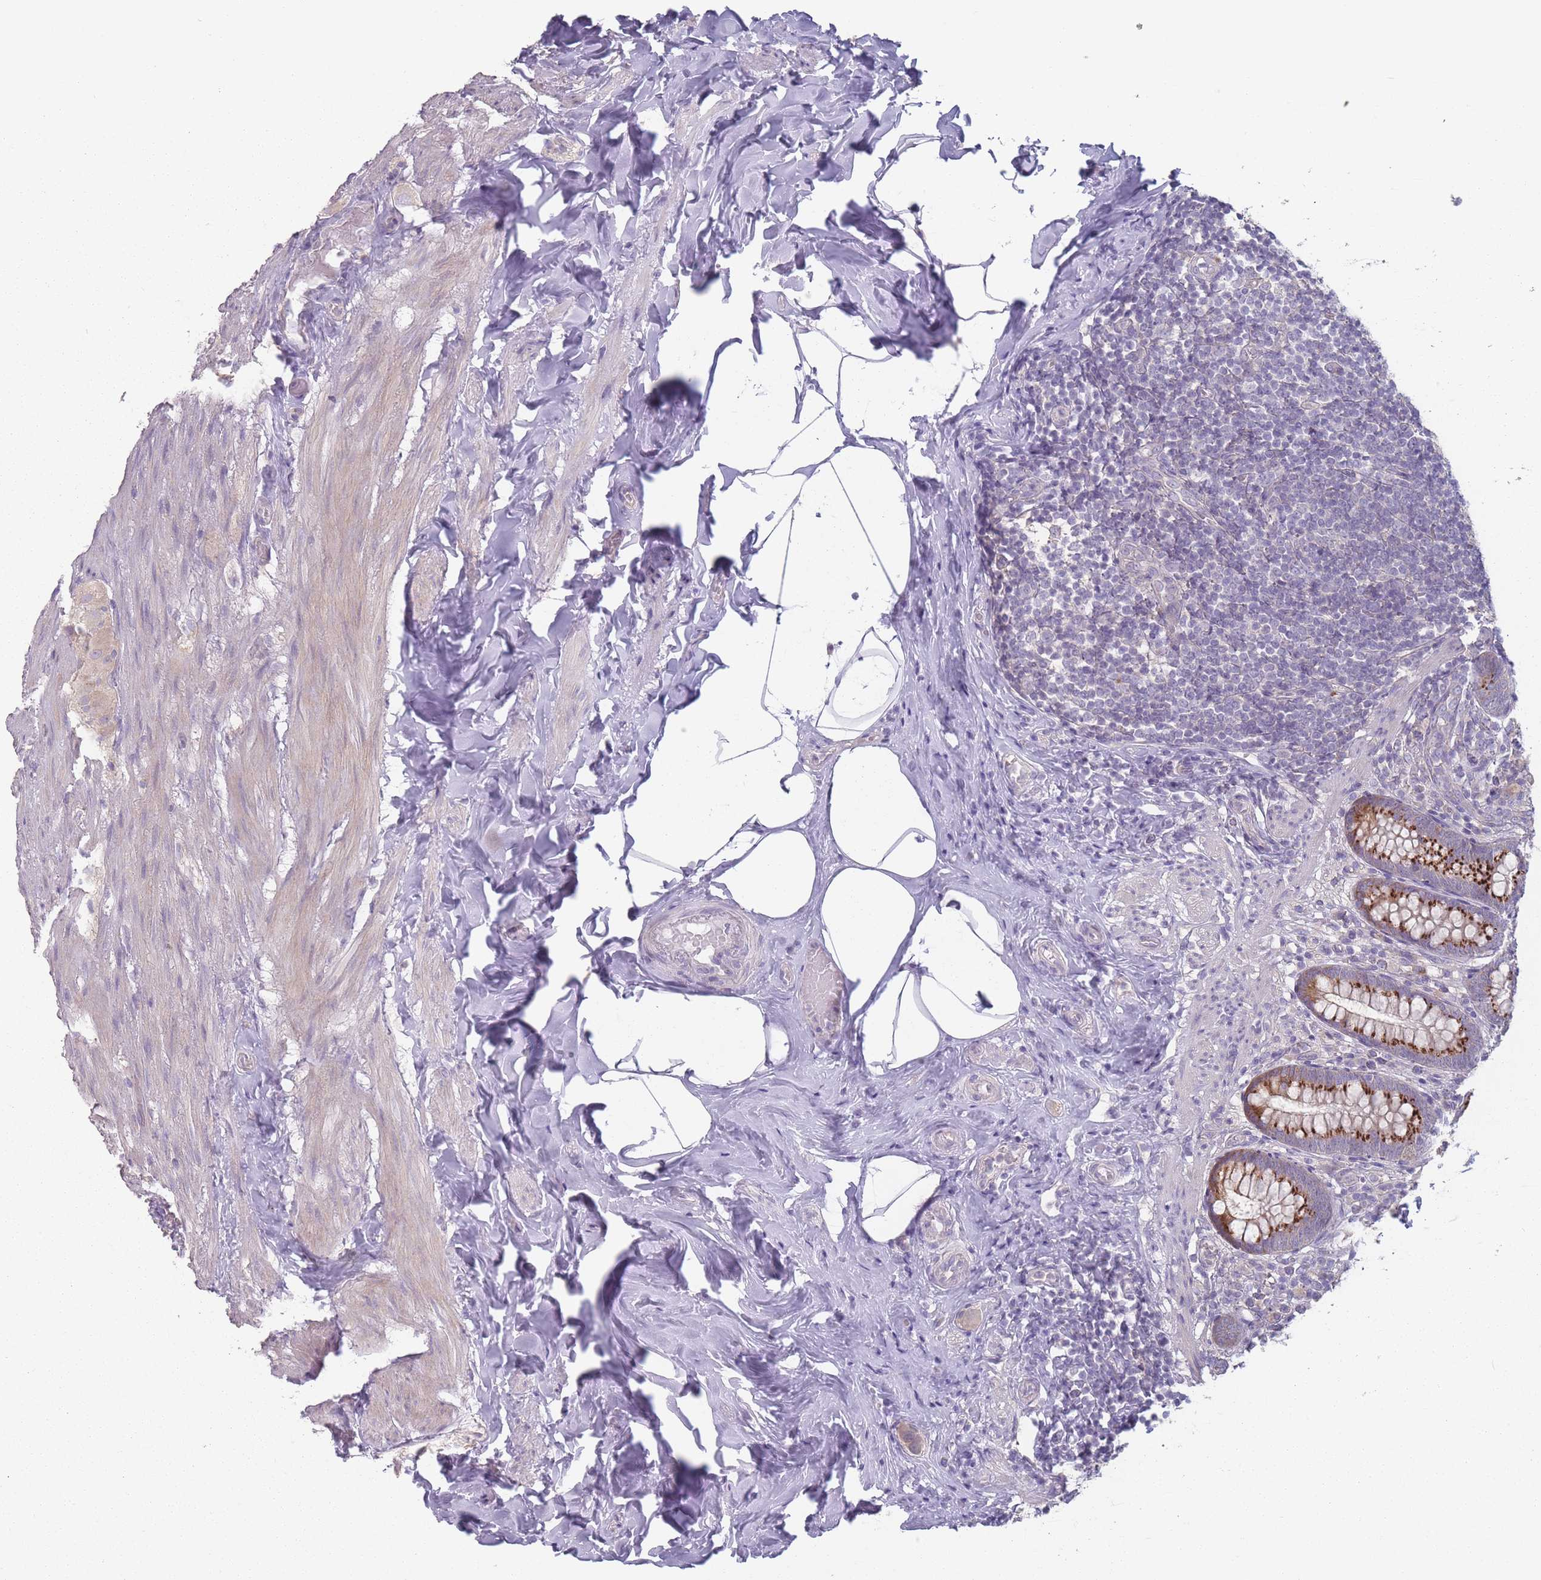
{"staining": {"intensity": "strong", "quantity": "25%-75%", "location": "cytoplasmic/membranous"}, "tissue": "appendix", "cell_type": "Glandular cells", "image_type": "normal", "snomed": [{"axis": "morphology", "description": "Normal tissue, NOS"}, {"axis": "topography", "description": "Appendix"}], "caption": "Glandular cells show high levels of strong cytoplasmic/membranous staining in approximately 25%-75% of cells in benign human appendix.", "gene": "AKAIN1", "patient": {"sex": "male", "age": 55}}